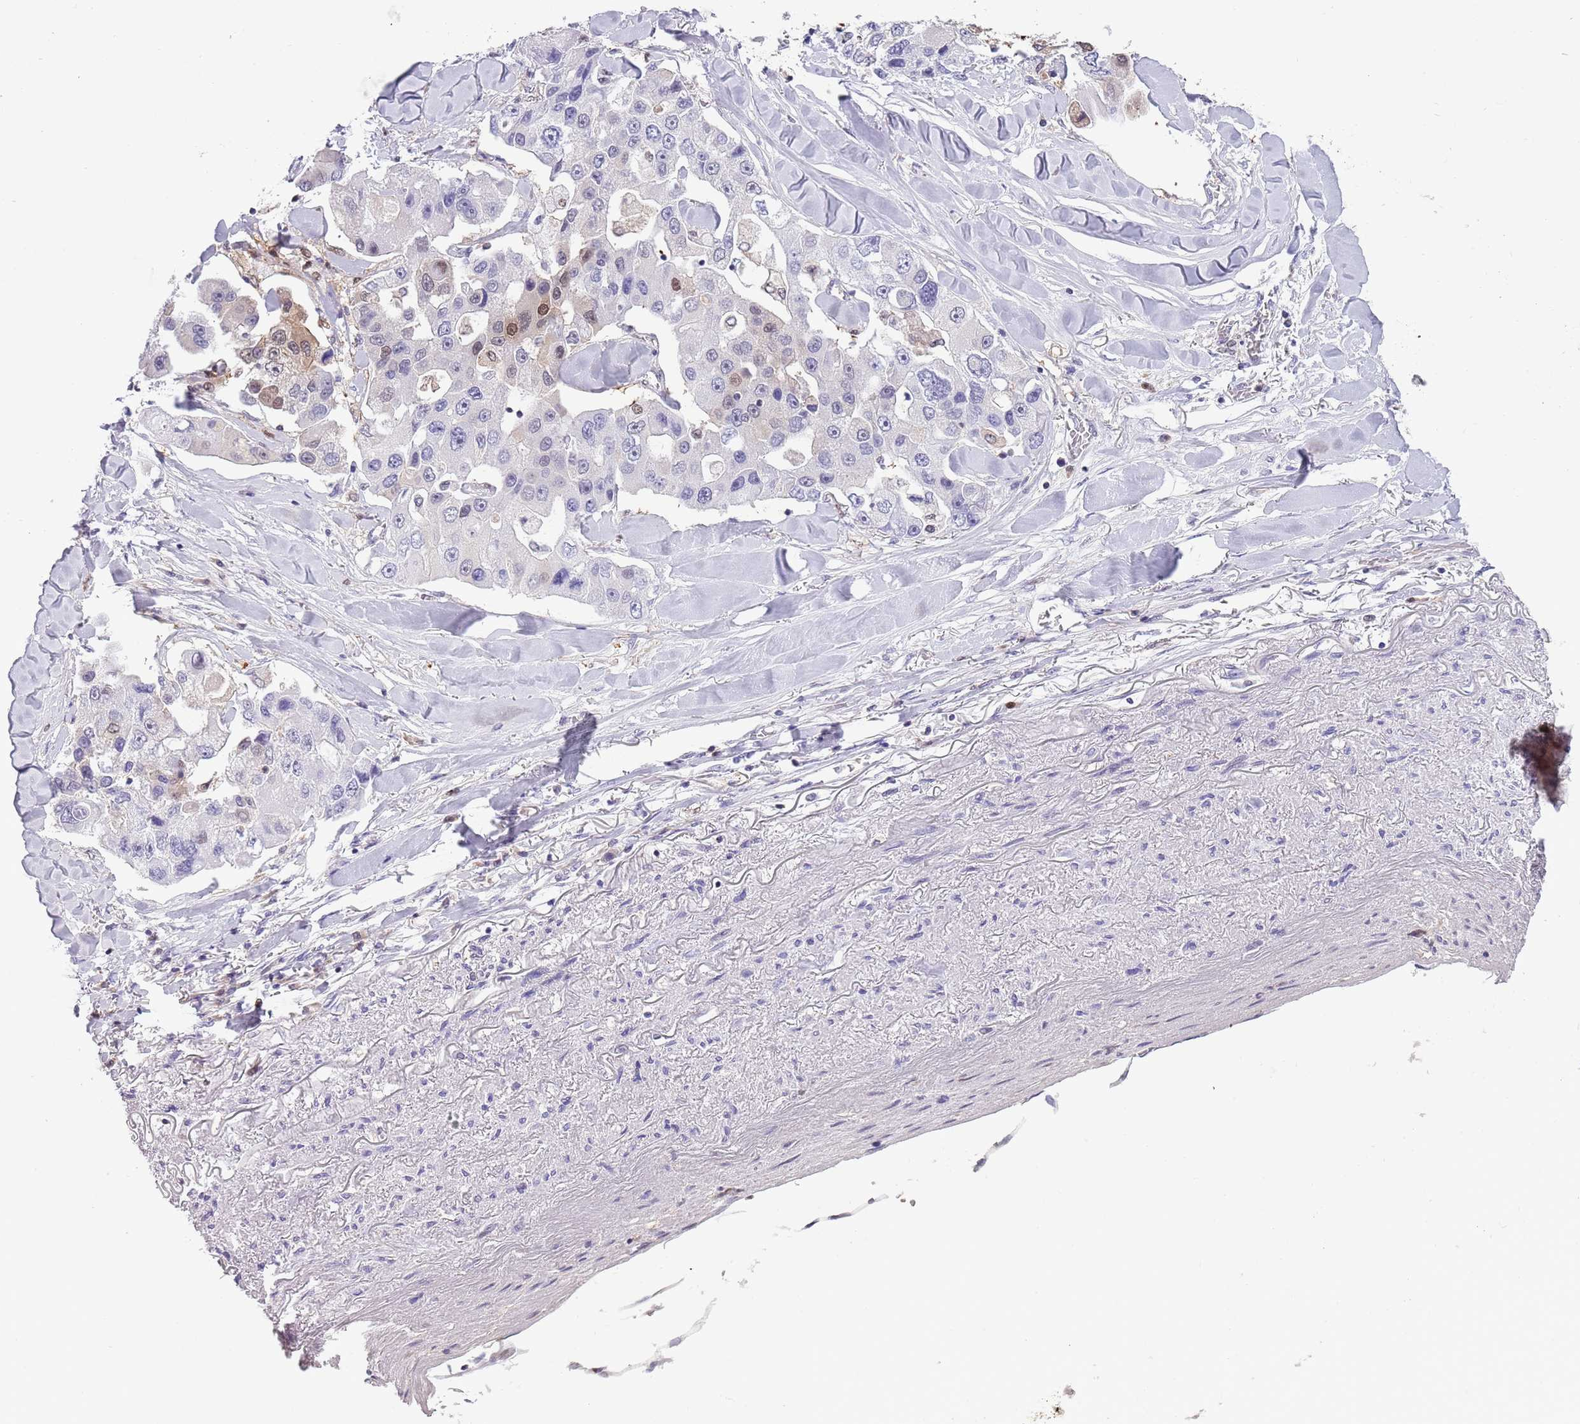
{"staining": {"intensity": "weak", "quantity": "<25%", "location": "nuclear"}, "tissue": "lung cancer", "cell_type": "Tumor cells", "image_type": "cancer", "snomed": [{"axis": "morphology", "description": "Adenocarcinoma, NOS"}, {"axis": "topography", "description": "Lung"}], "caption": "High magnification brightfield microscopy of lung cancer stained with DAB (3,3'-diaminobenzidine) (brown) and counterstained with hematoxylin (blue): tumor cells show no significant expression.", "gene": "NBPF6", "patient": {"sex": "female", "age": 54}}